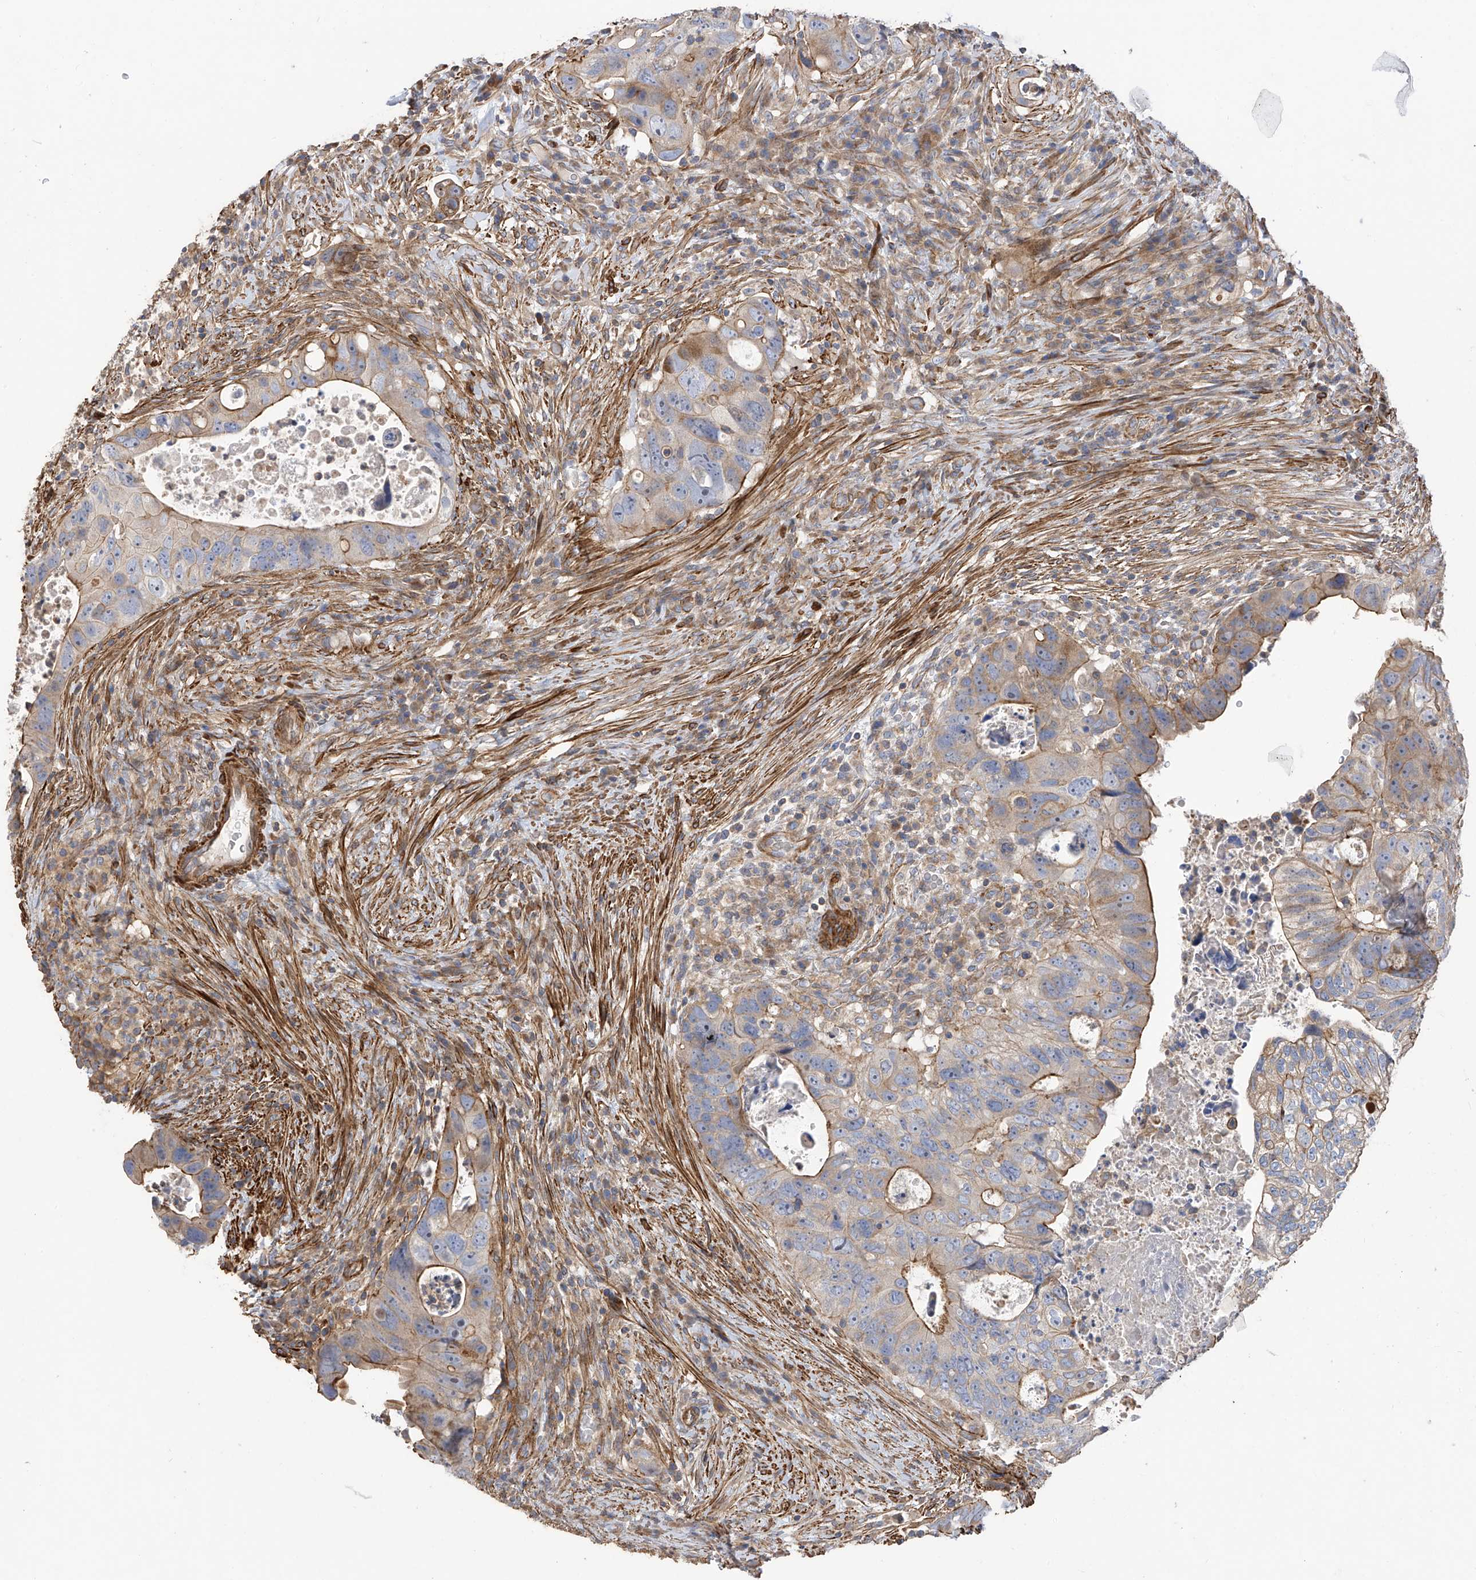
{"staining": {"intensity": "moderate", "quantity": "25%-75%", "location": "cytoplasmic/membranous"}, "tissue": "colorectal cancer", "cell_type": "Tumor cells", "image_type": "cancer", "snomed": [{"axis": "morphology", "description": "Adenocarcinoma, NOS"}, {"axis": "topography", "description": "Rectum"}], "caption": "Protein staining reveals moderate cytoplasmic/membranous expression in approximately 25%-75% of tumor cells in colorectal cancer.", "gene": "SLC43A3", "patient": {"sex": "male", "age": 59}}